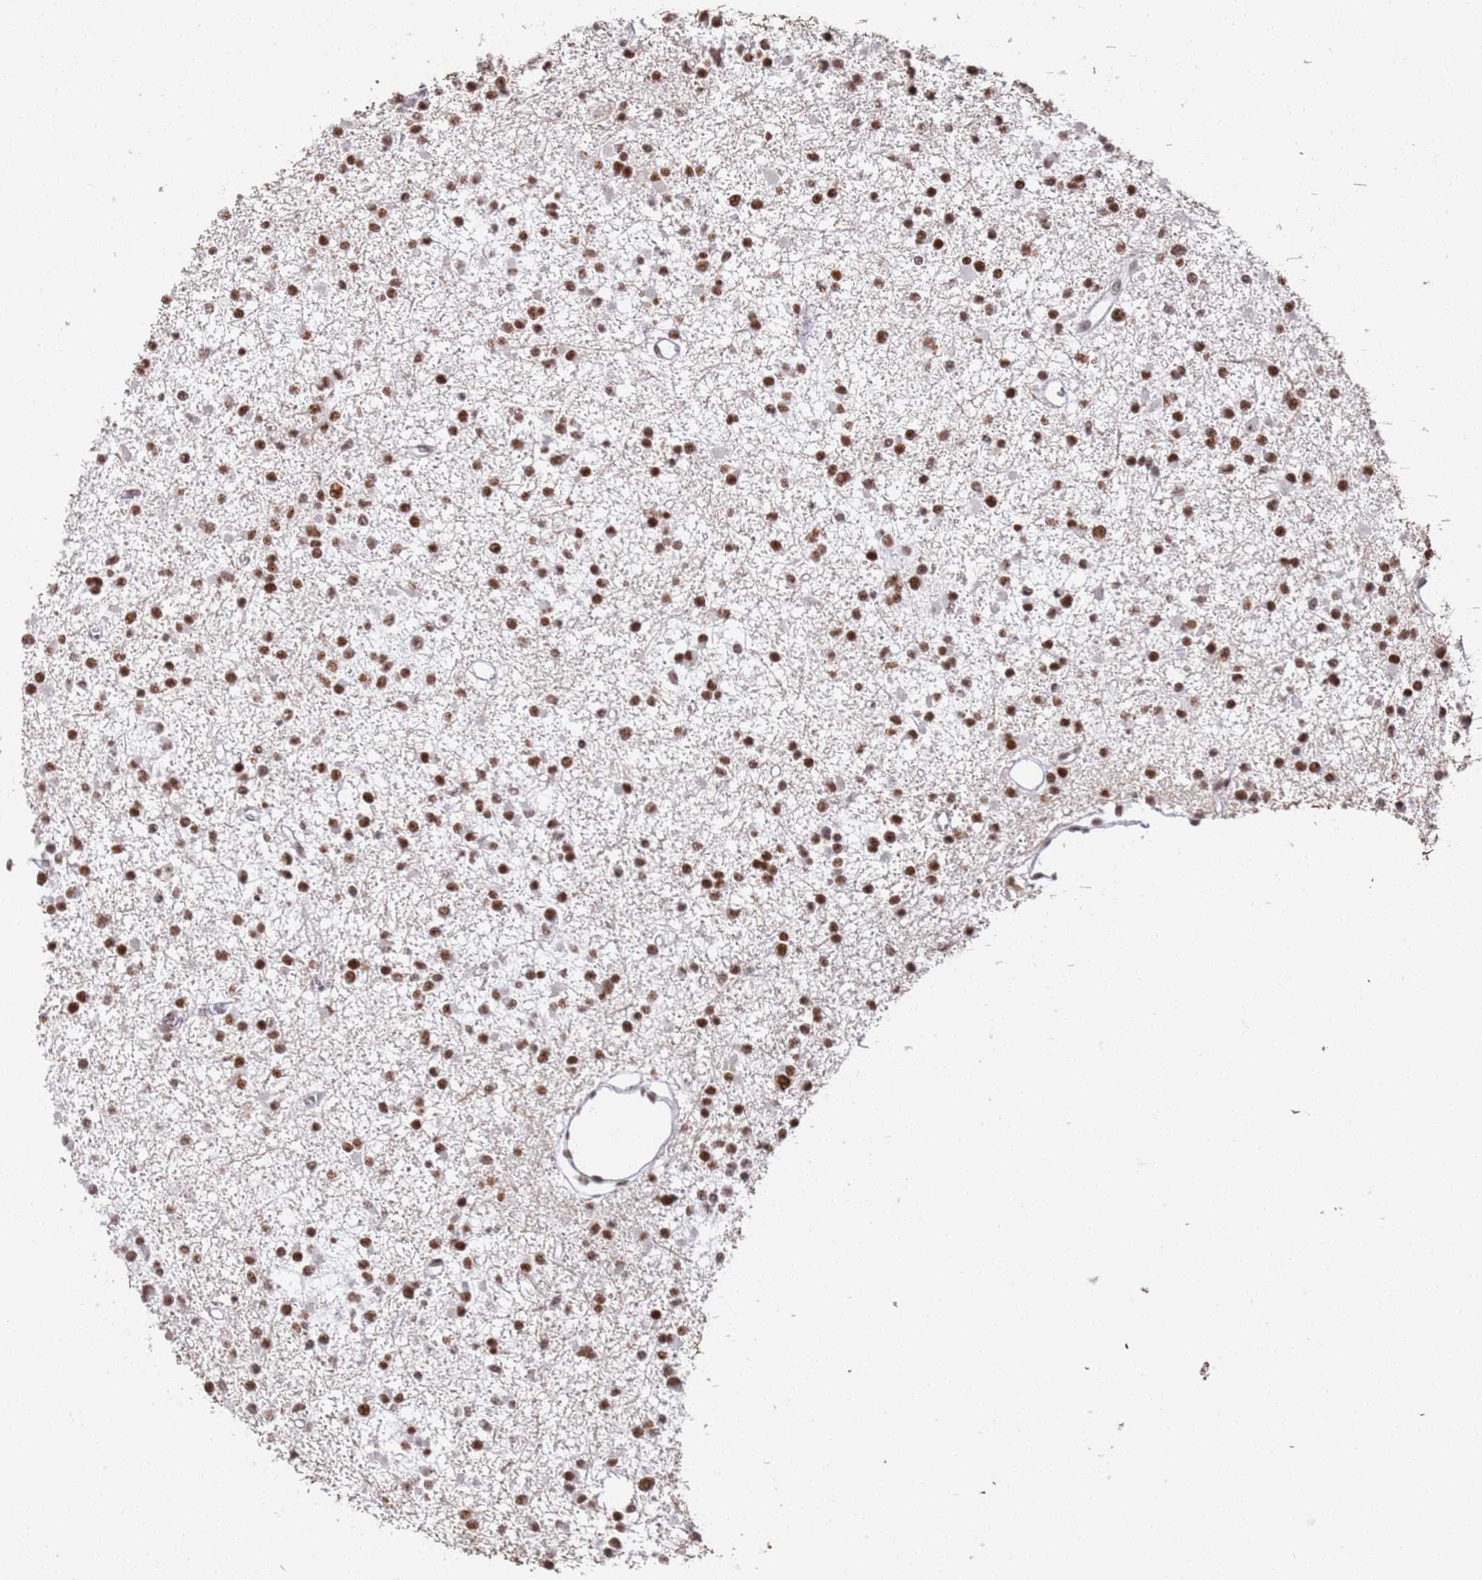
{"staining": {"intensity": "strong", "quantity": ">75%", "location": "nuclear"}, "tissue": "glioma", "cell_type": "Tumor cells", "image_type": "cancer", "snomed": [{"axis": "morphology", "description": "Glioma, malignant, Low grade"}, {"axis": "topography", "description": "Brain"}], "caption": "Human glioma stained with a brown dye displays strong nuclear positive positivity in approximately >75% of tumor cells.", "gene": "AKAP8L", "patient": {"sex": "female", "age": 22}}